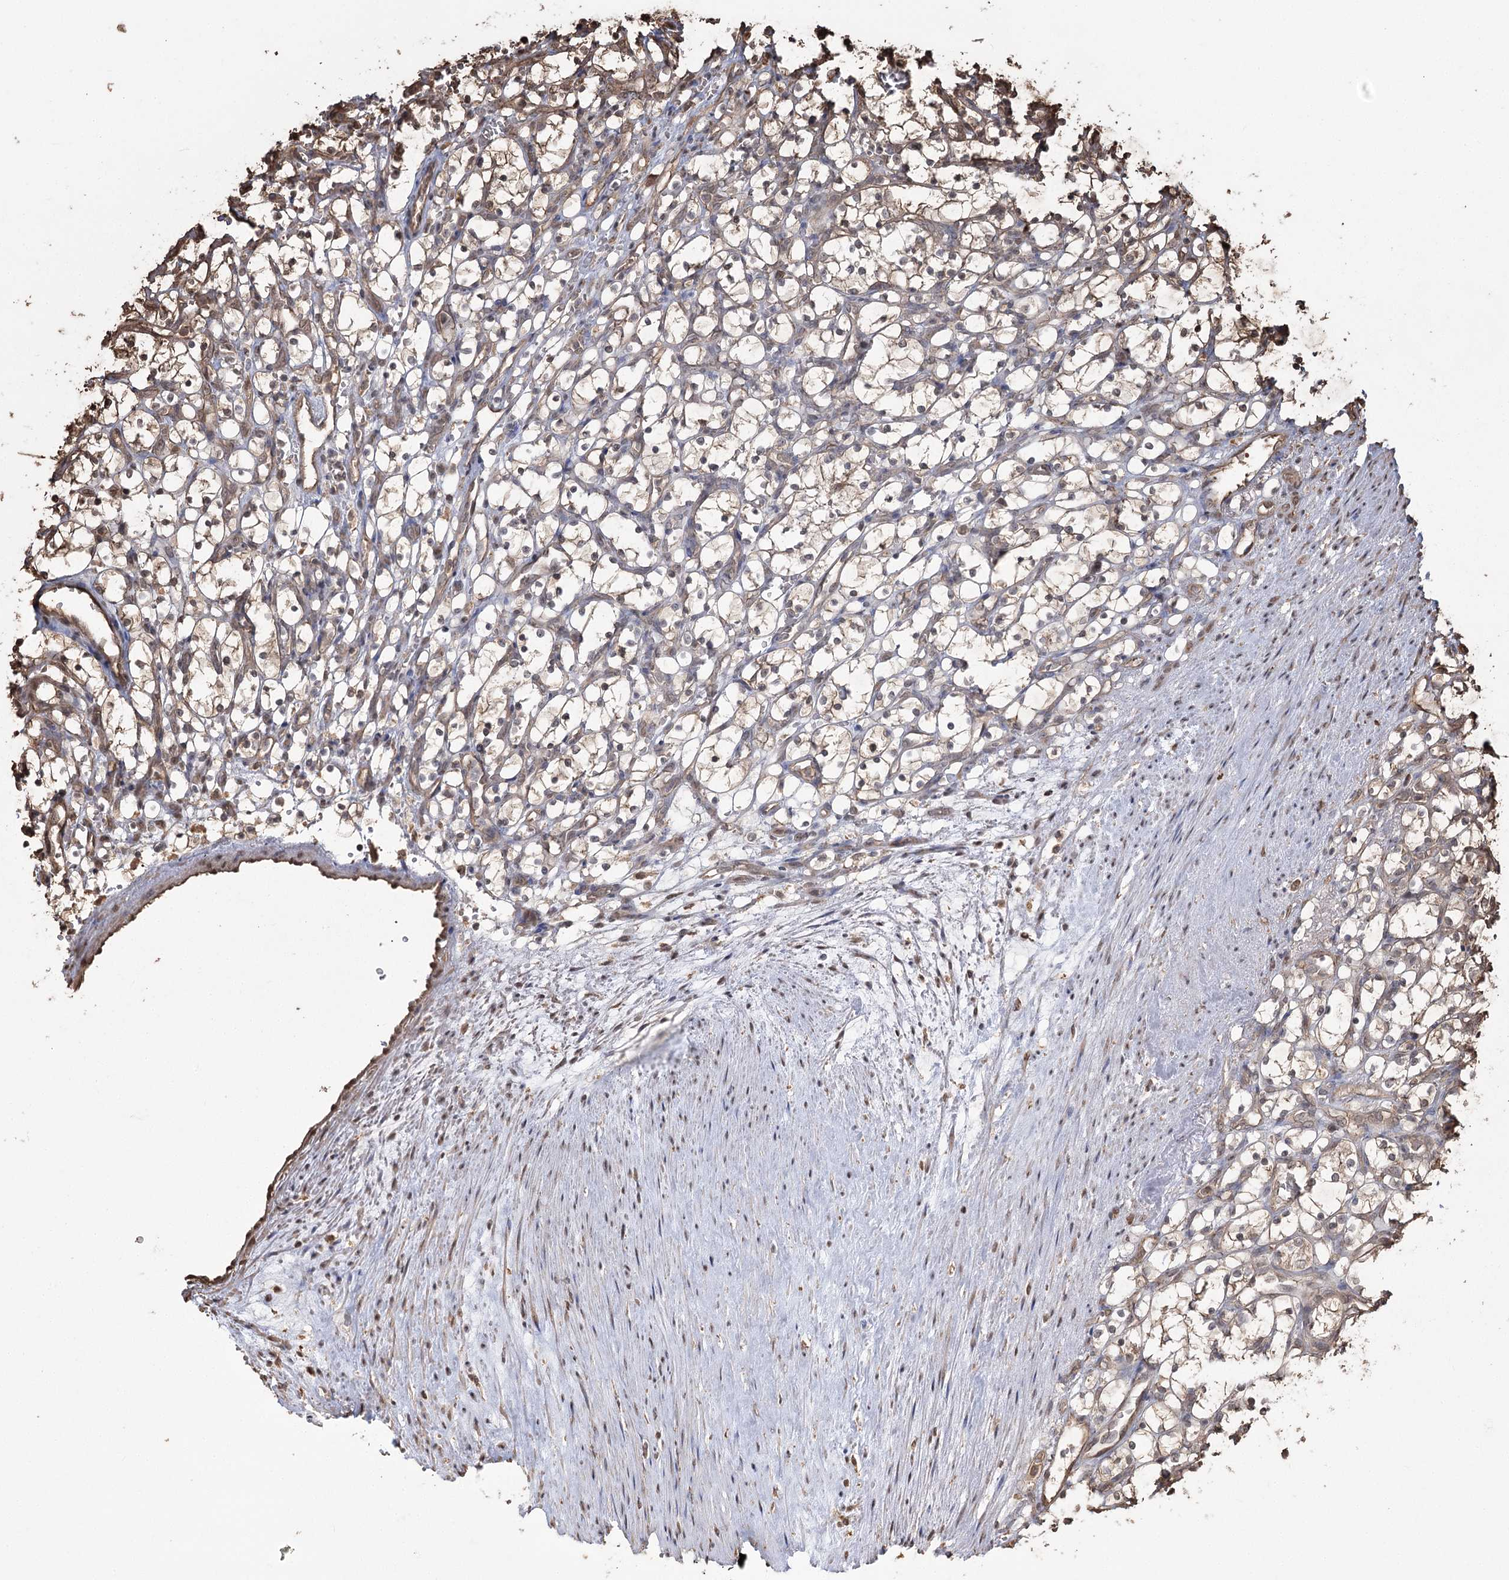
{"staining": {"intensity": "weak", "quantity": "<25%", "location": "cytoplasmic/membranous"}, "tissue": "renal cancer", "cell_type": "Tumor cells", "image_type": "cancer", "snomed": [{"axis": "morphology", "description": "Adenocarcinoma, NOS"}, {"axis": "topography", "description": "Kidney"}], "caption": "Renal cancer was stained to show a protein in brown. There is no significant staining in tumor cells.", "gene": "PLCH1", "patient": {"sex": "female", "age": 69}}